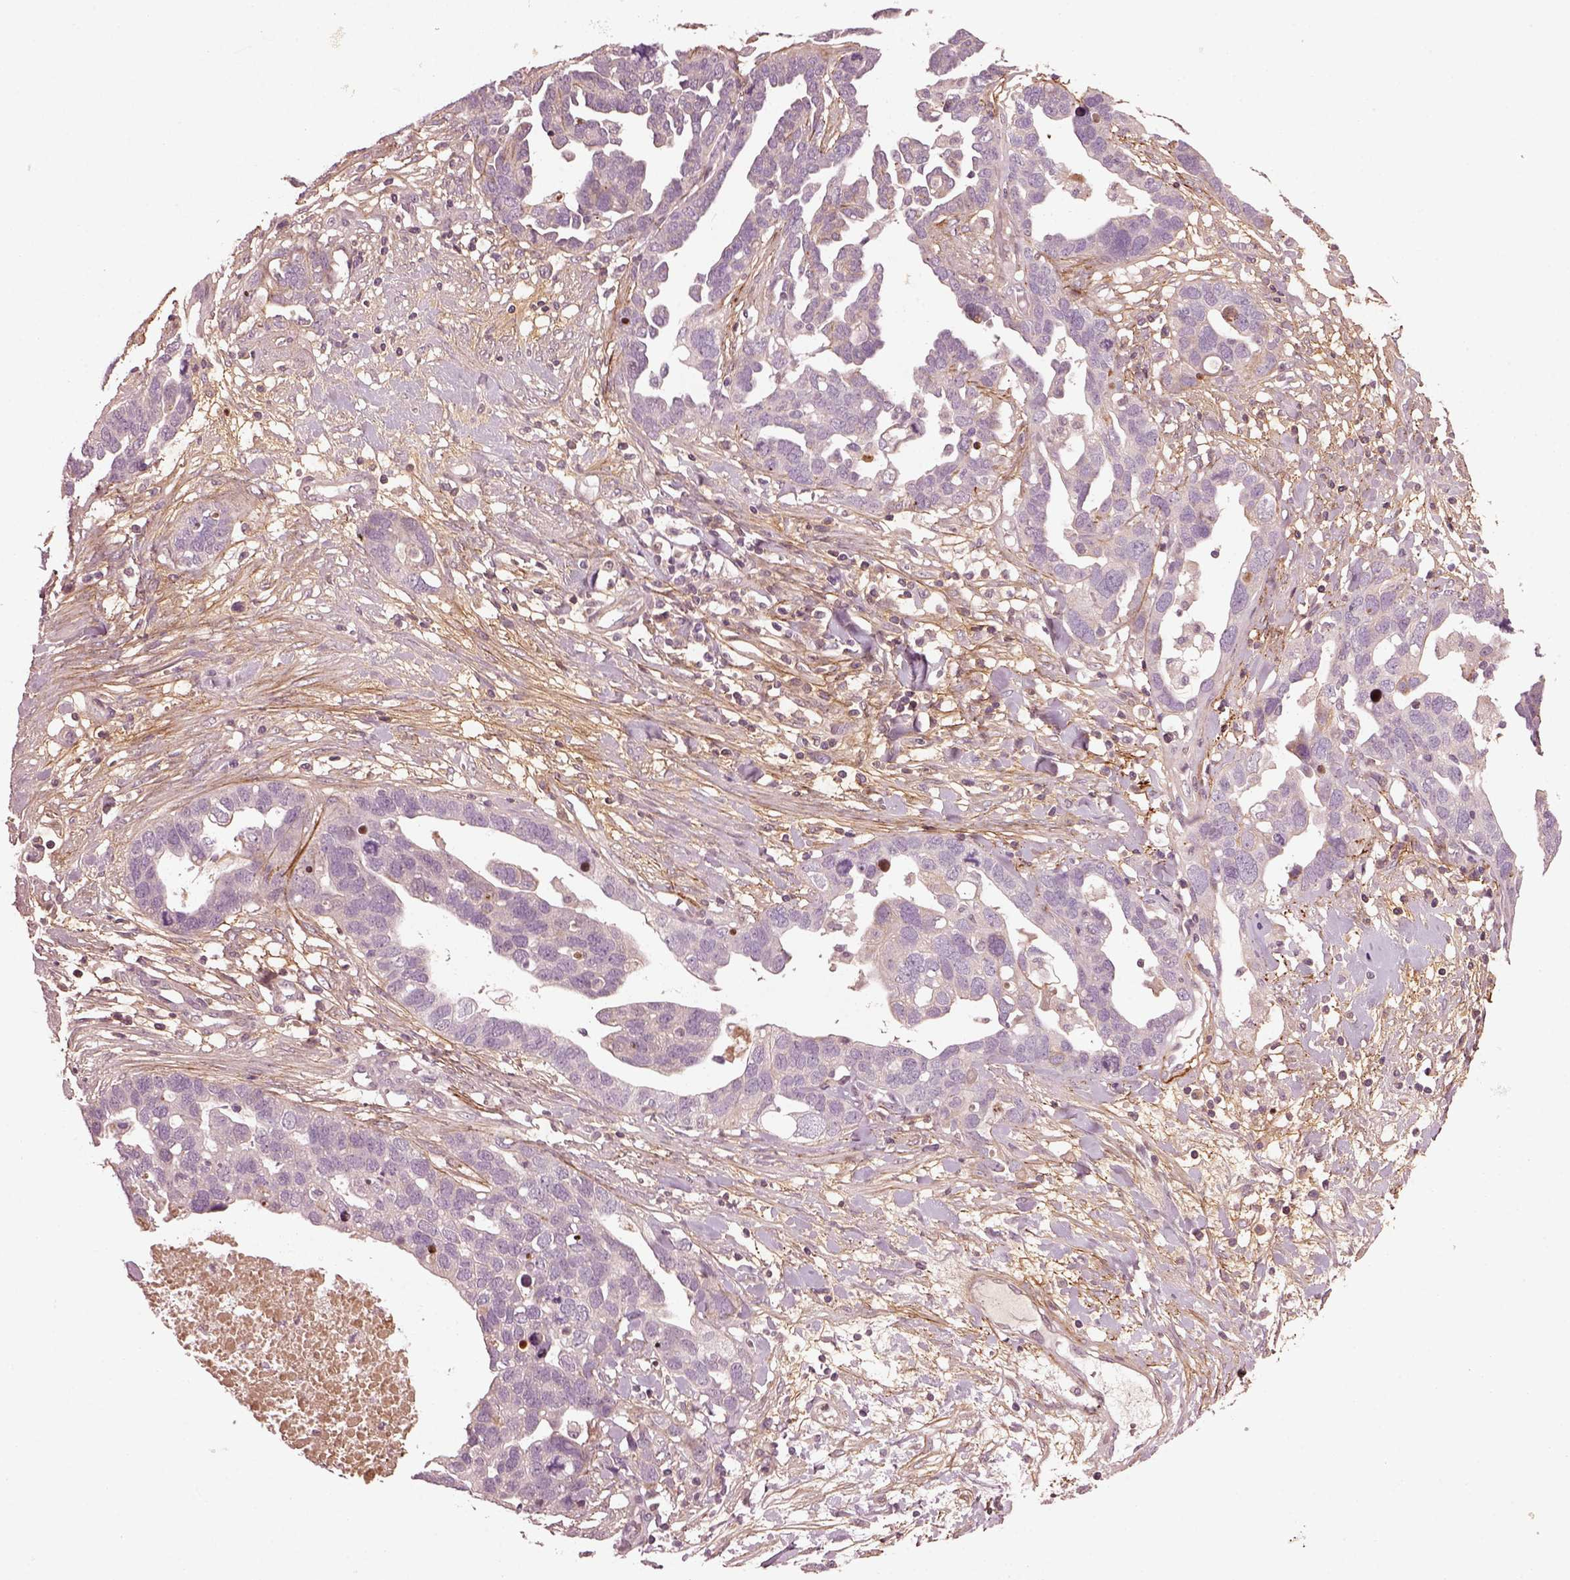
{"staining": {"intensity": "negative", "quantity": "none", "location": "none"}, "tissue": "ovarian cancer", "cell_type": "Tumor cells", "image_type": "cancer", "snomed": [{"axis": "morphology", "description": "Cystadenocarcinoma, serous, NOS"}, {"axis": "topography", "description": "Ovary"}], "caption": "Immunohistochemistry (IHC) image of neoplastic tissue: ovarian cancer stained with DAB displays no significant protein staining in tumor cells.", "gene": "EFEMP1", "patient": {"sex": "female", "age": 54}}